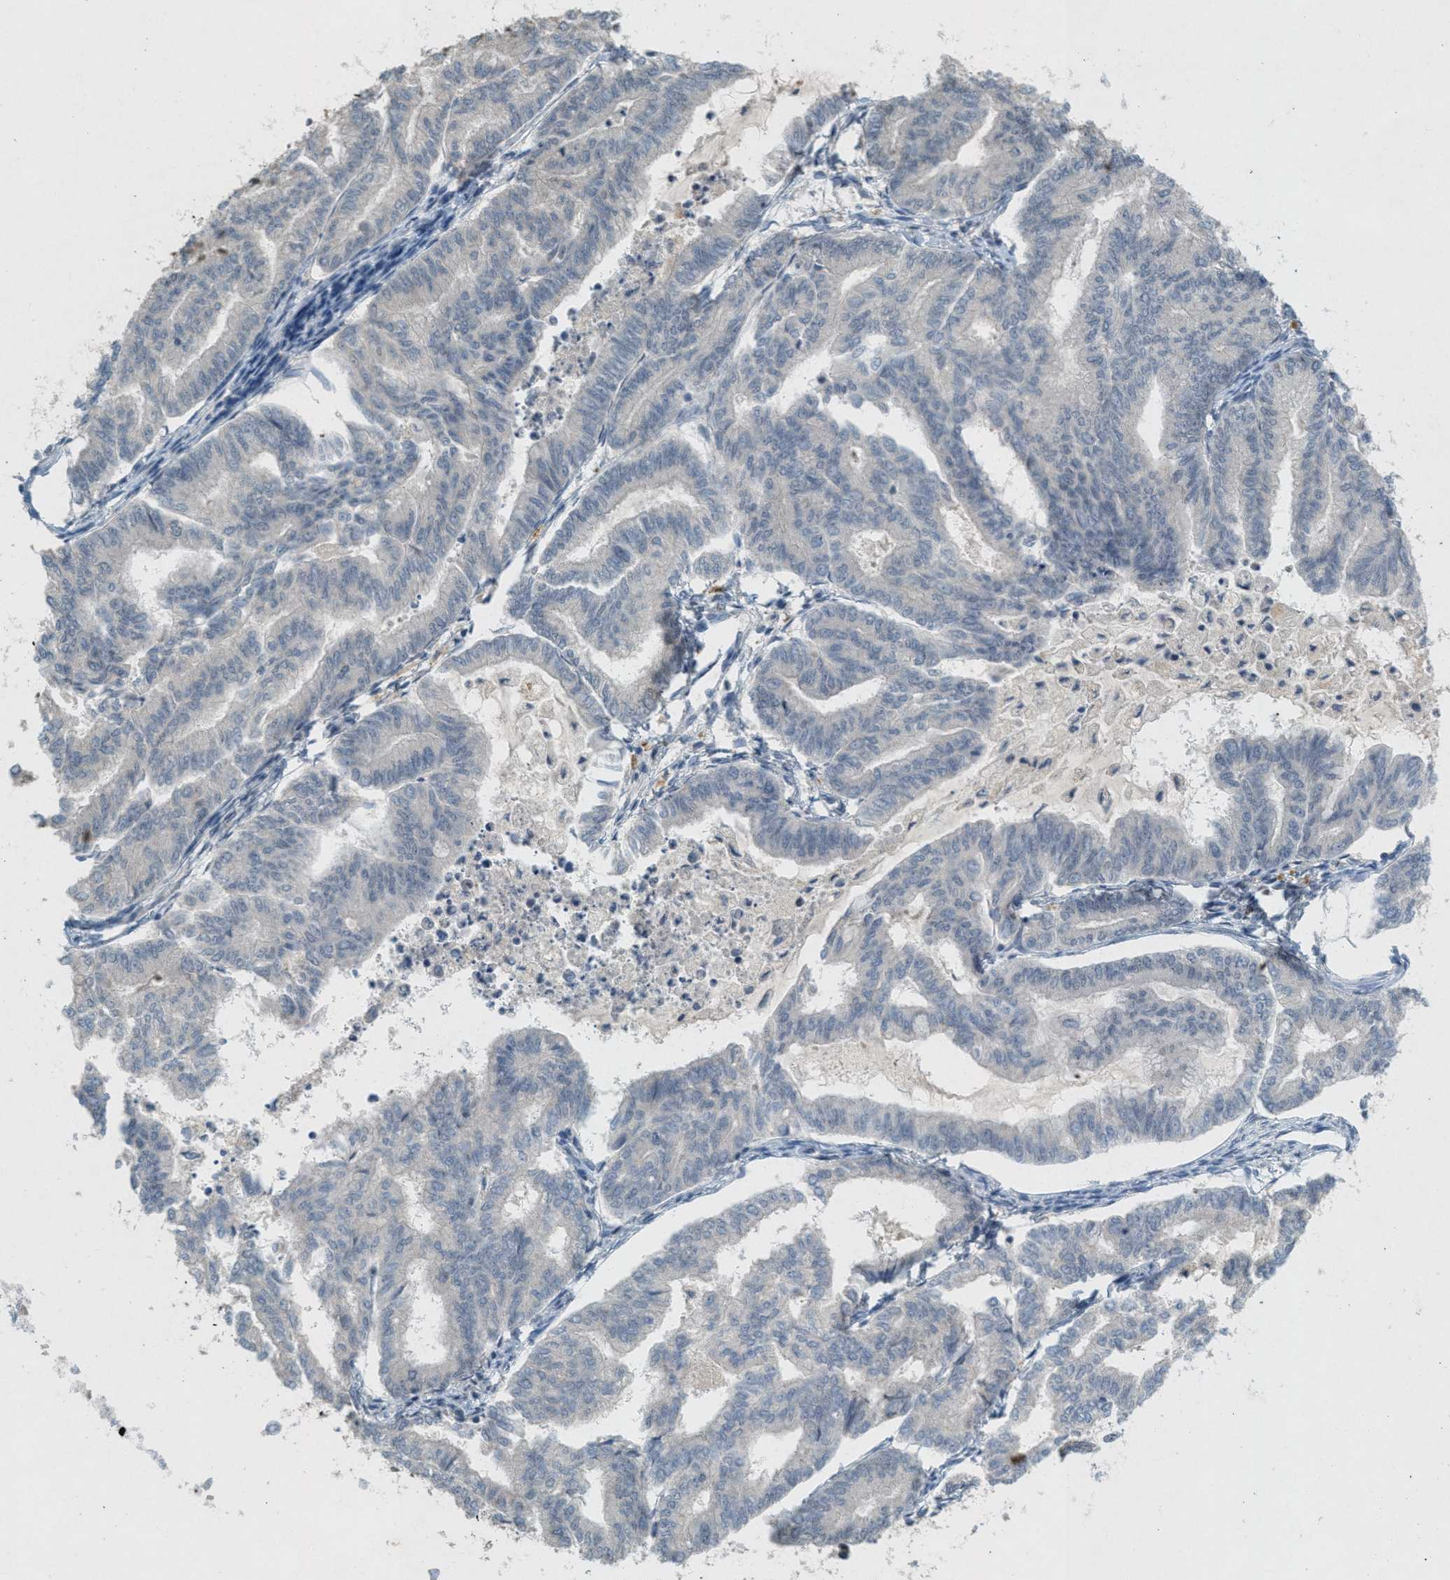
{"staining": {"intensity": "negative", "quantity": "none", "location": "none"}, "tissue": "endometrial cancer", "cell_type": "Tumor cells", "image_type": "cancer", "snomed": [{"axis": "morphology", "description": "Adenocarcinoma, NOS"}, {"axis": "topography", "description": "Endometrium"}], "caption": "This is an IHC image of human endometrial cancer. There is no positivity in tumor cells.", "gene": "ABHD6", "patient": {"sex": "female", "age": 79}}